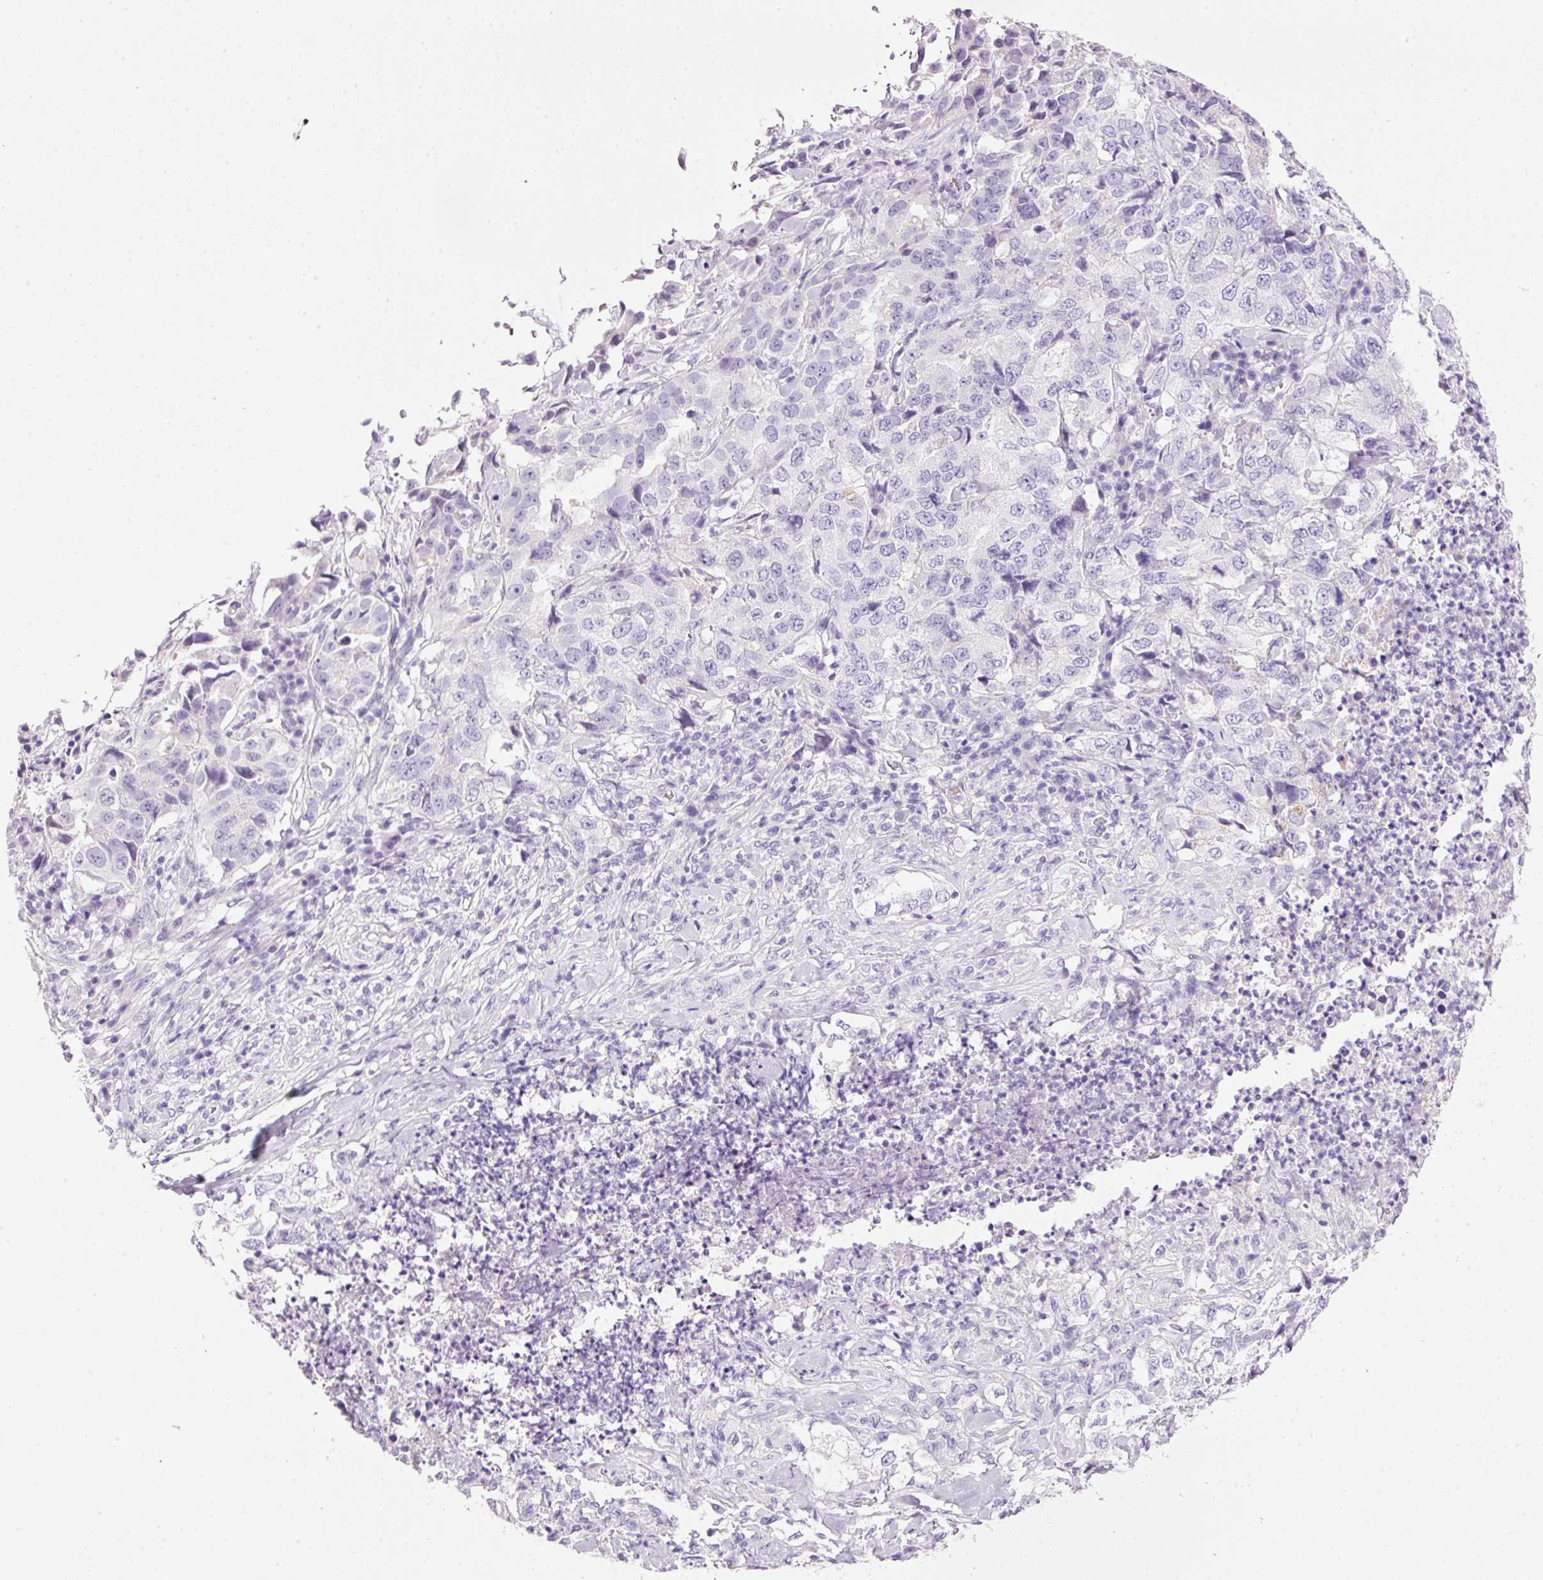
{"staining": {"intensity": "negative", "quantity": "none", "location": "none"}, "tissue": "lung cancer", "cell_type": "Tumor cells", "image_type": "cancer", "snomed": [{"axis": "morphology", "description": "Adenocarcinoma, NOS"}, {"axis": "topography", "description": "Lung"}], "caption": "Immunohistochemistry (IHC) of human lung adenocarcinoma displays no staining in tumor cells.", "gene": "BSND", "patient": {"sex": "female", "age": 51}}